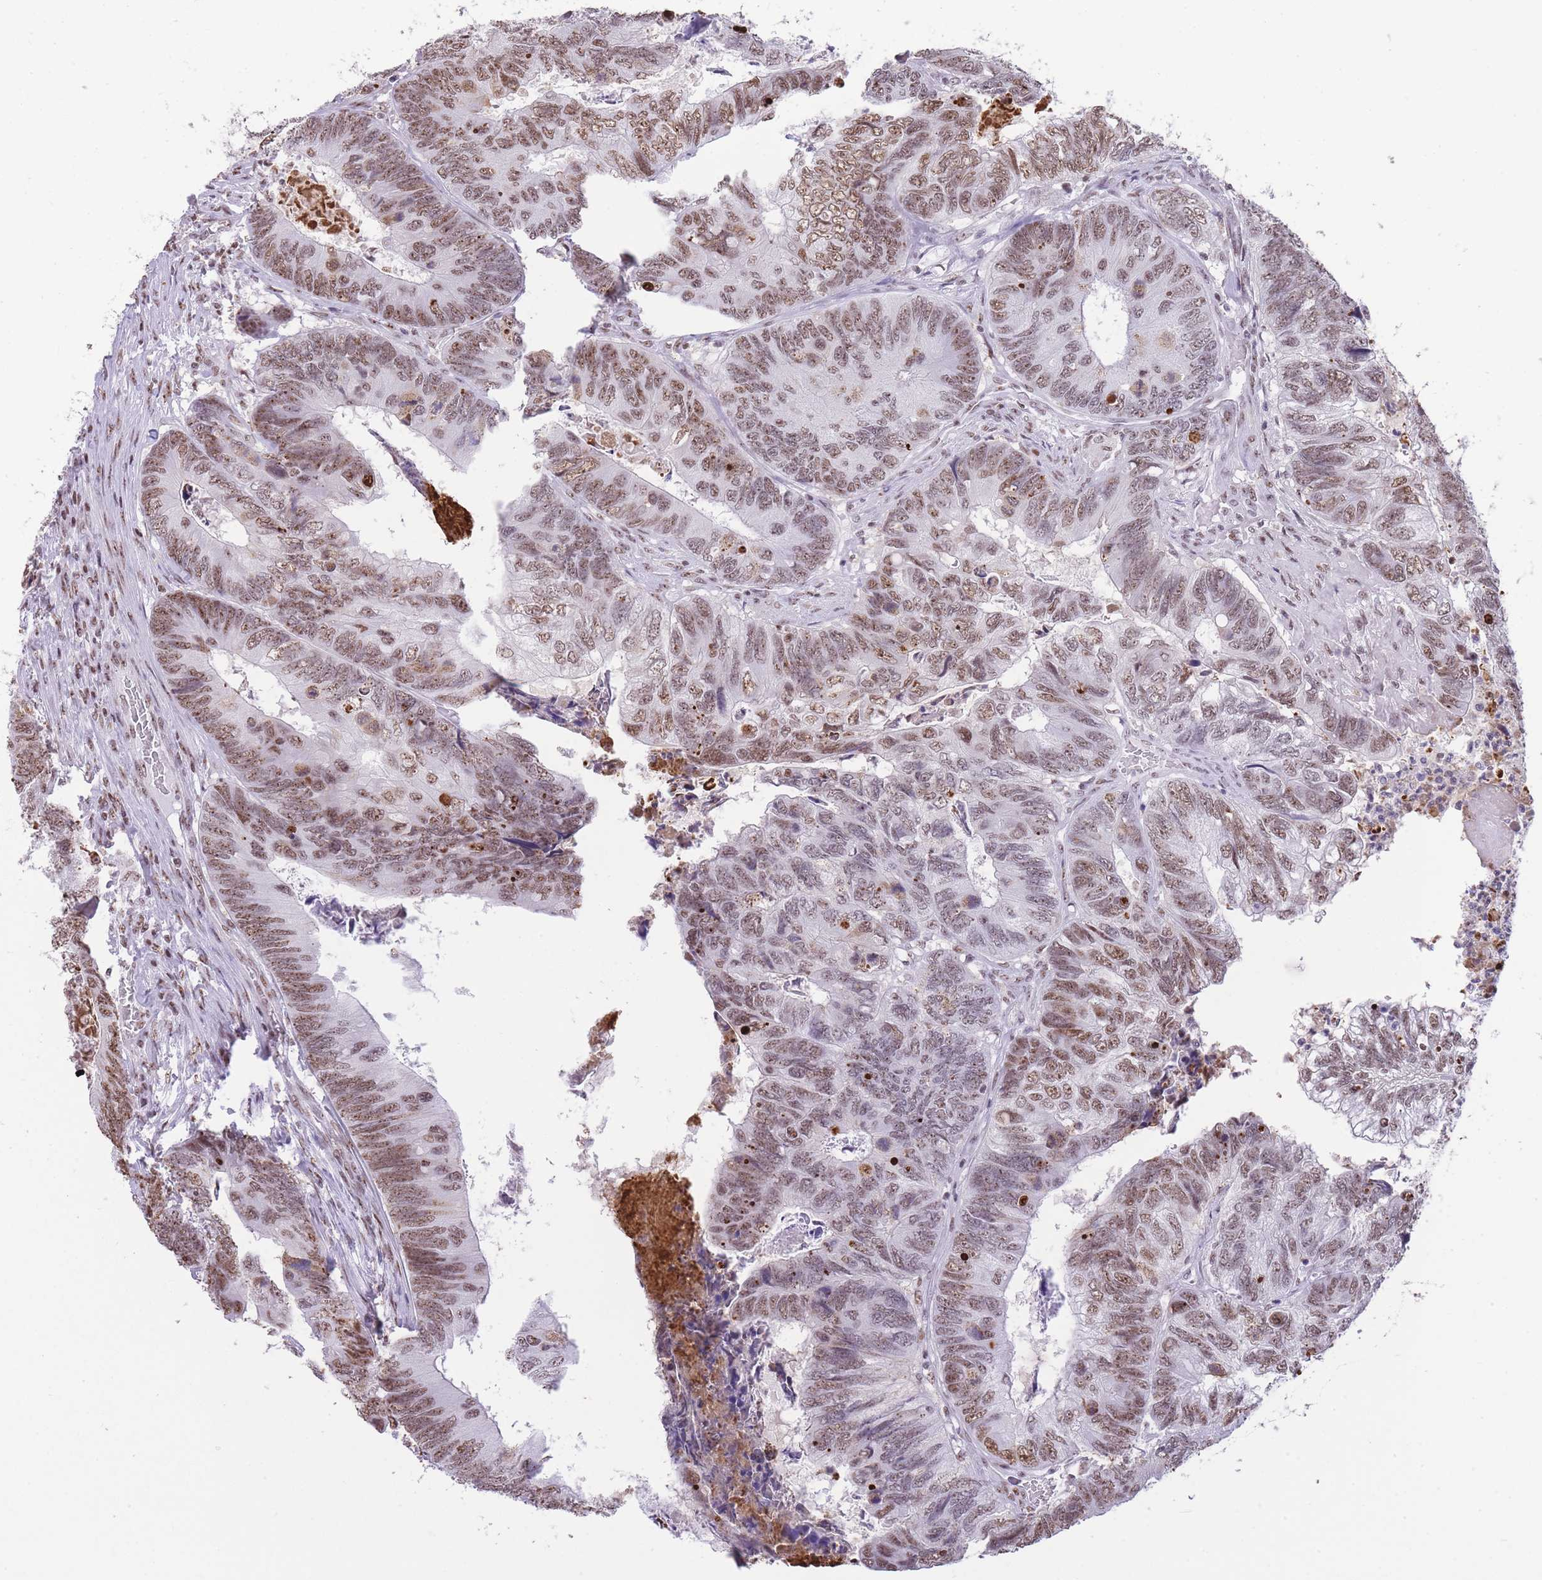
{"staining": {"intensity": "moderate", "quantity": ">75%", "location": "nuclear"}, "tissue": "colorectal cancer", "cell_type": "Tumor cells", "image_type": "cancer", "snomed": [{"axis": "morphology", "description": "Adenocarcinoma, NOS"}, {"axis": "topography", "description": "Colon"}], "caption": "High-power microscopy captured an immunohistochemistry (IHC) micrograph of colorectal adenocarcinoma, revealing moderate nuclear staining in approximately >75% of tumor cells. (DAB IHC with brightfield microscopy, high magnification).", "gene": "EVC2", "patient": {"sex": "female", "age": 67}}